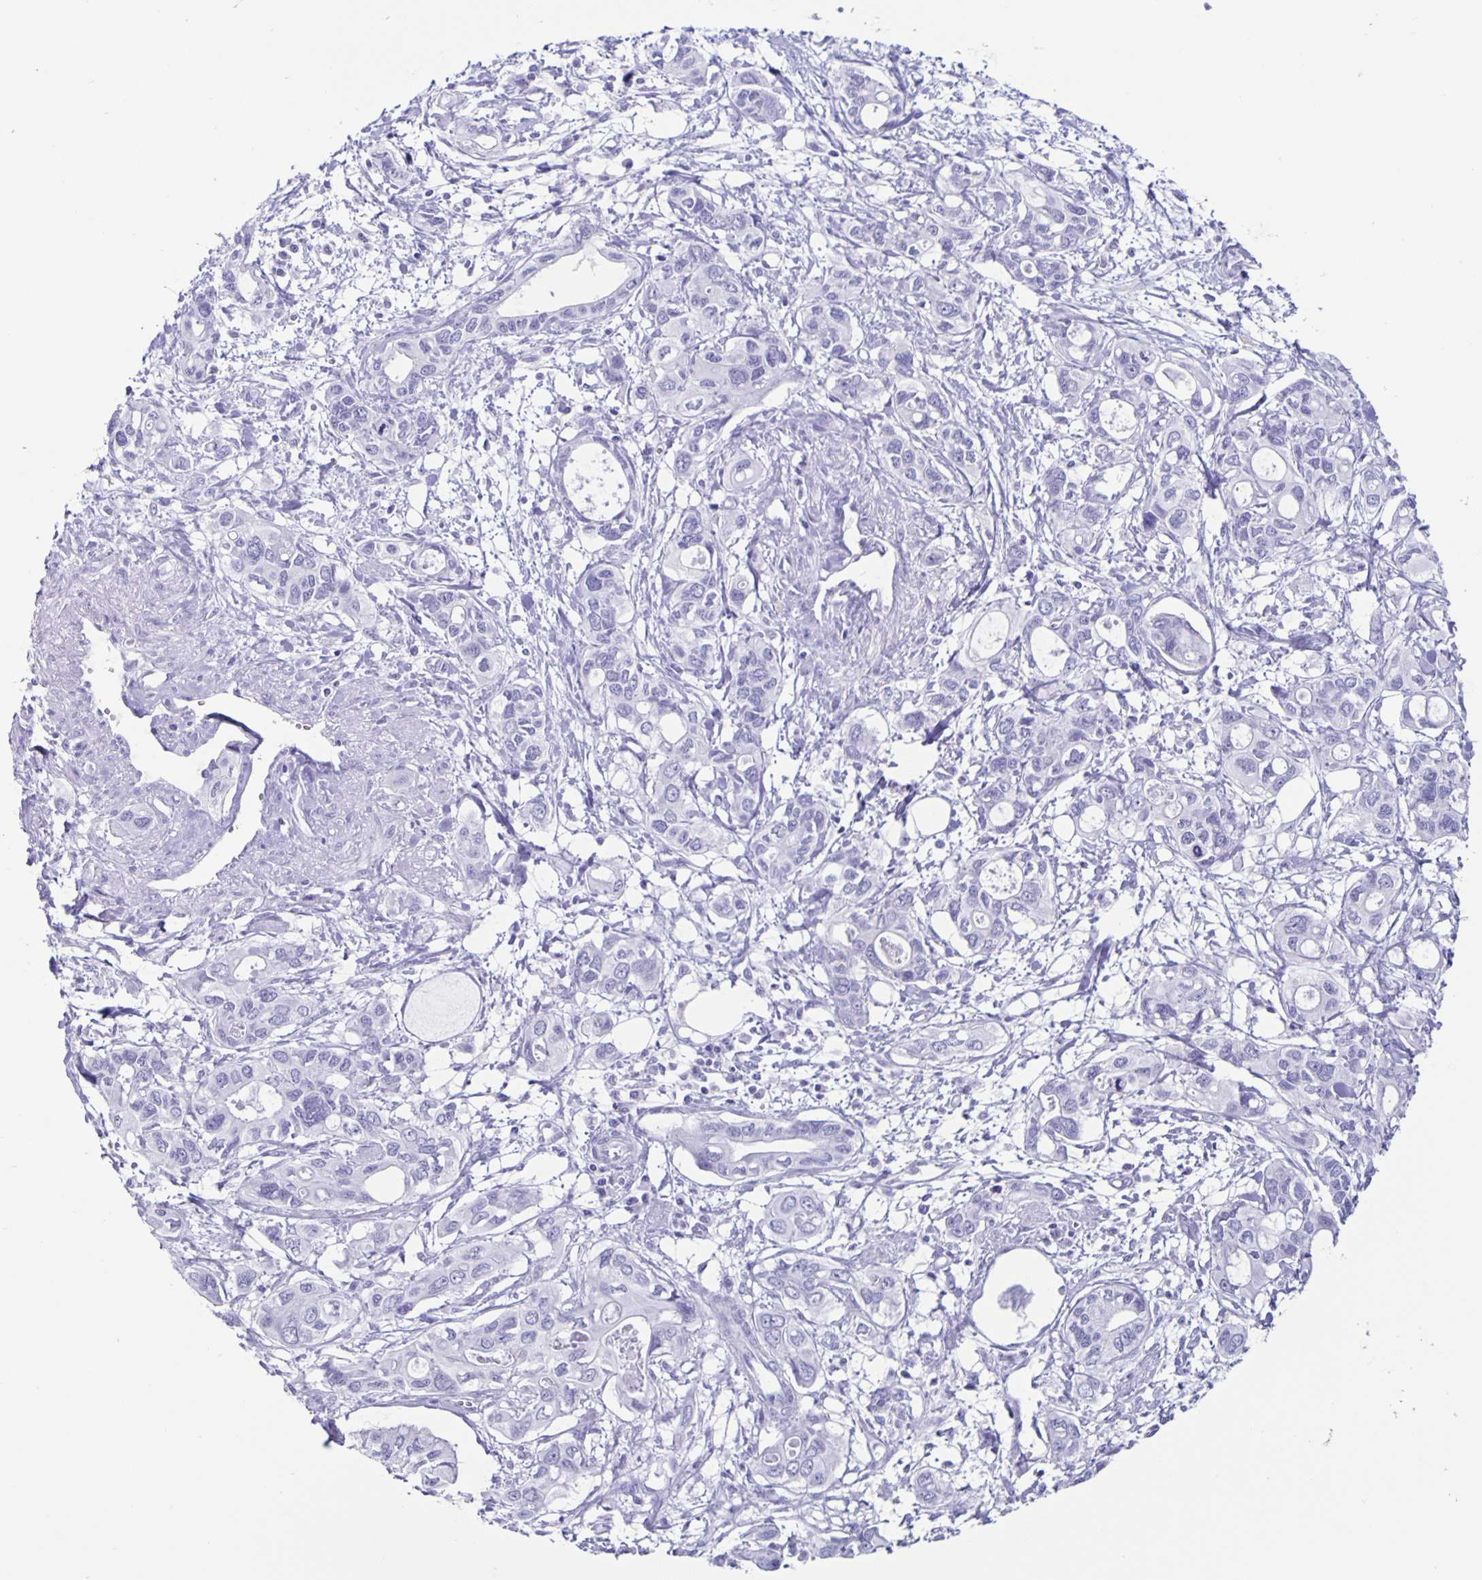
{"staining": {"intensity": "negative", "quantity": "none", "location": "none"}, "tissue": "pancreatic cancer", "cell_type": "Tumor cells", "image_type": "cancer", "snomed": [{"axis": "morphology", "description": "Adenocarcinoma, NOS"}, {"axis": "topography", "description": "Pancreas"}], "caption": "Pancreatic cancer (adenocarcinoma) was stained to show a protein in brown. There is no significant expression in tumor cells. (DAB (3,3'-diaminobenzidine) immunohistochemistry with hematoxylin counter stain).", "gene": "CT45A5", "patient": {"sex": "male", "age": 60}}